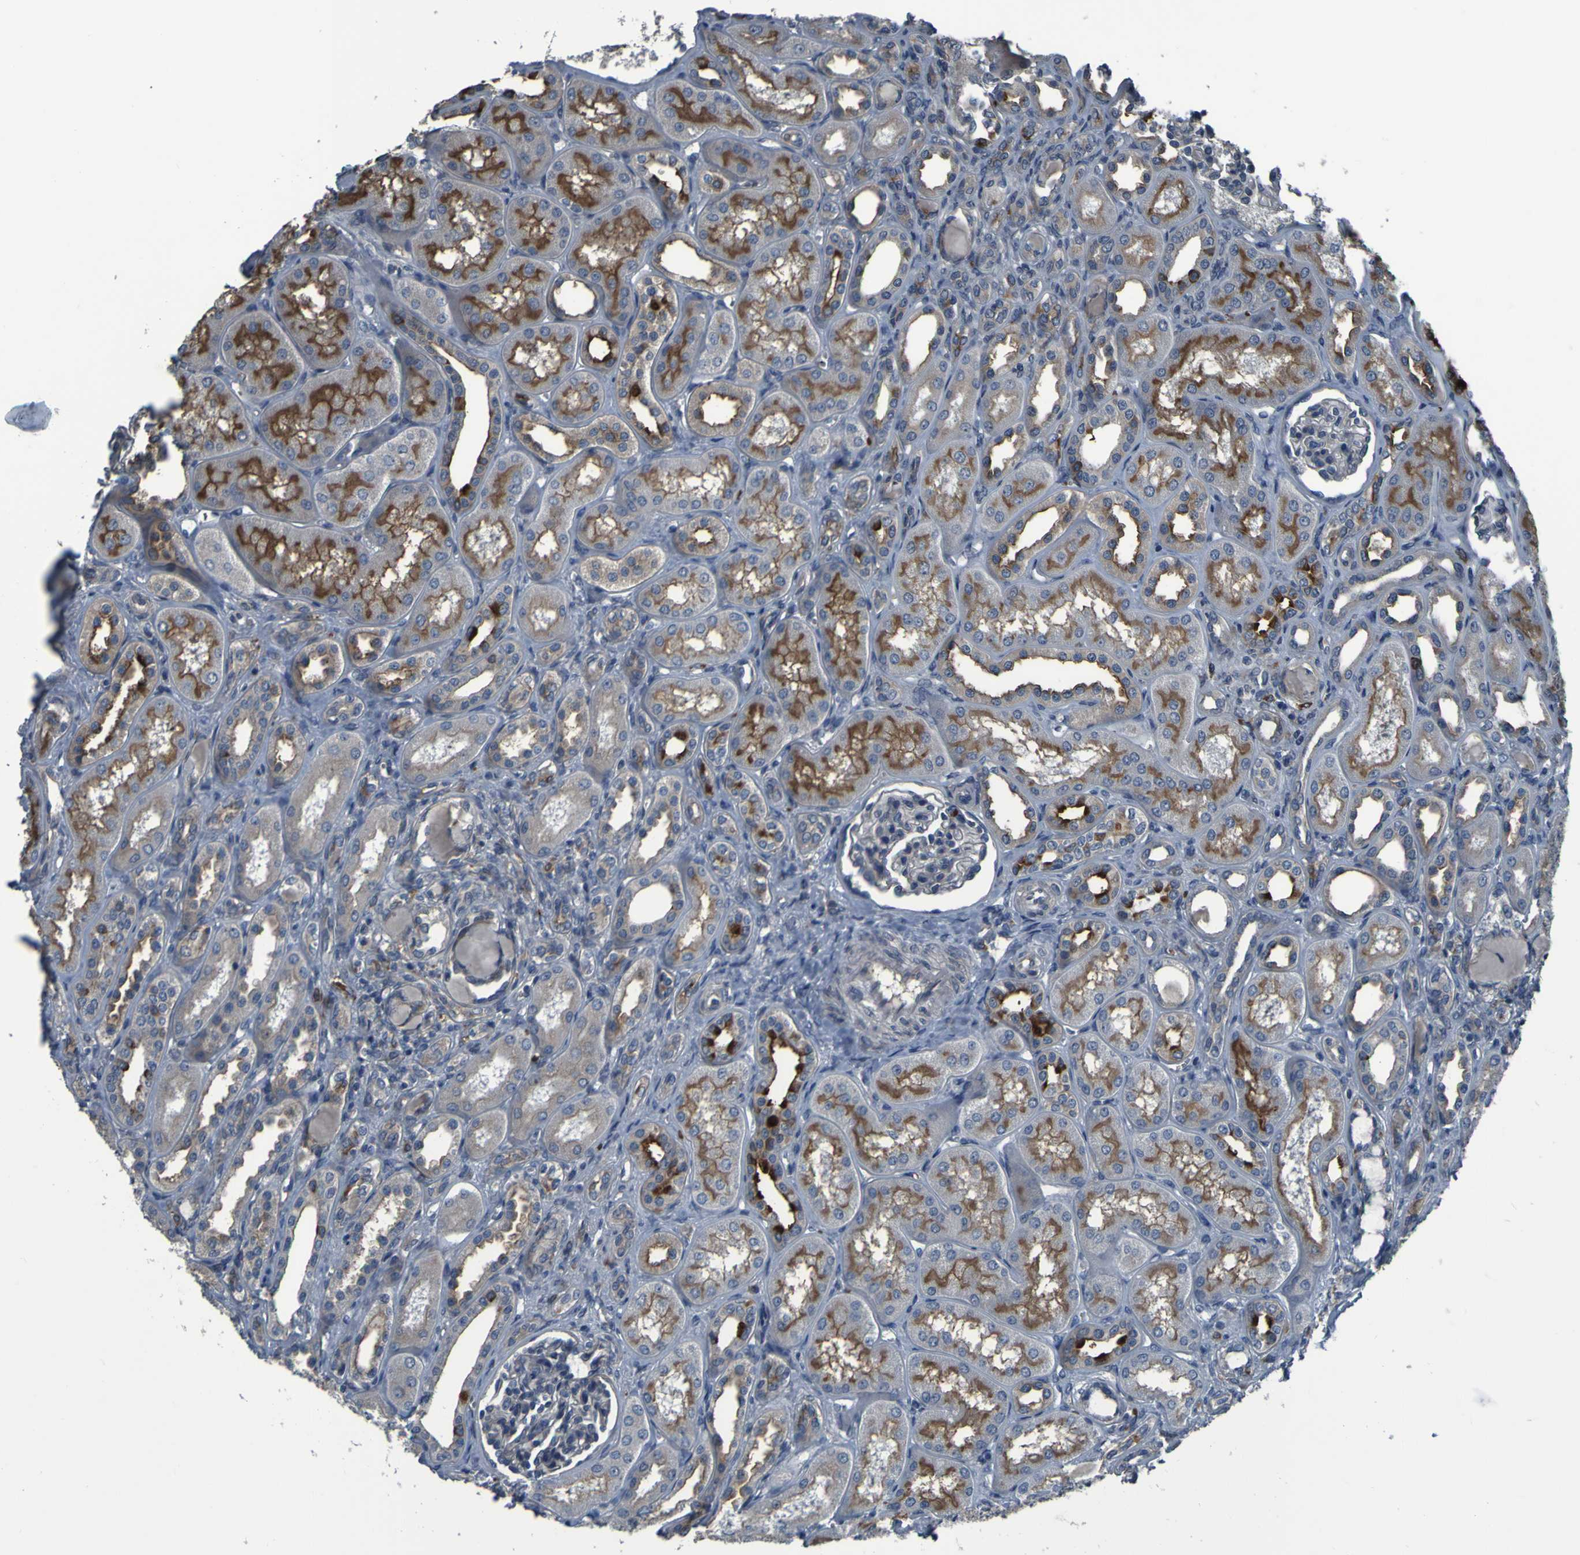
{"staining": {"intensity": "negative", "quantity": "none", "location": "none"}, "tissue": "kidney", "cell_type": "Cells in glomeruli", "image_type": "normal", "snomed": [{"axis": "morphology", "description": "Normal tissue, NOS"}, {"axis": "topography", "description": "Kidney"}], "caption": "The histopathology image demonstrates no staining of cells in glomeruli in benign kidney.", "gene": "GRAMD1A", "patient": {"sex": "male", "age": 7}}